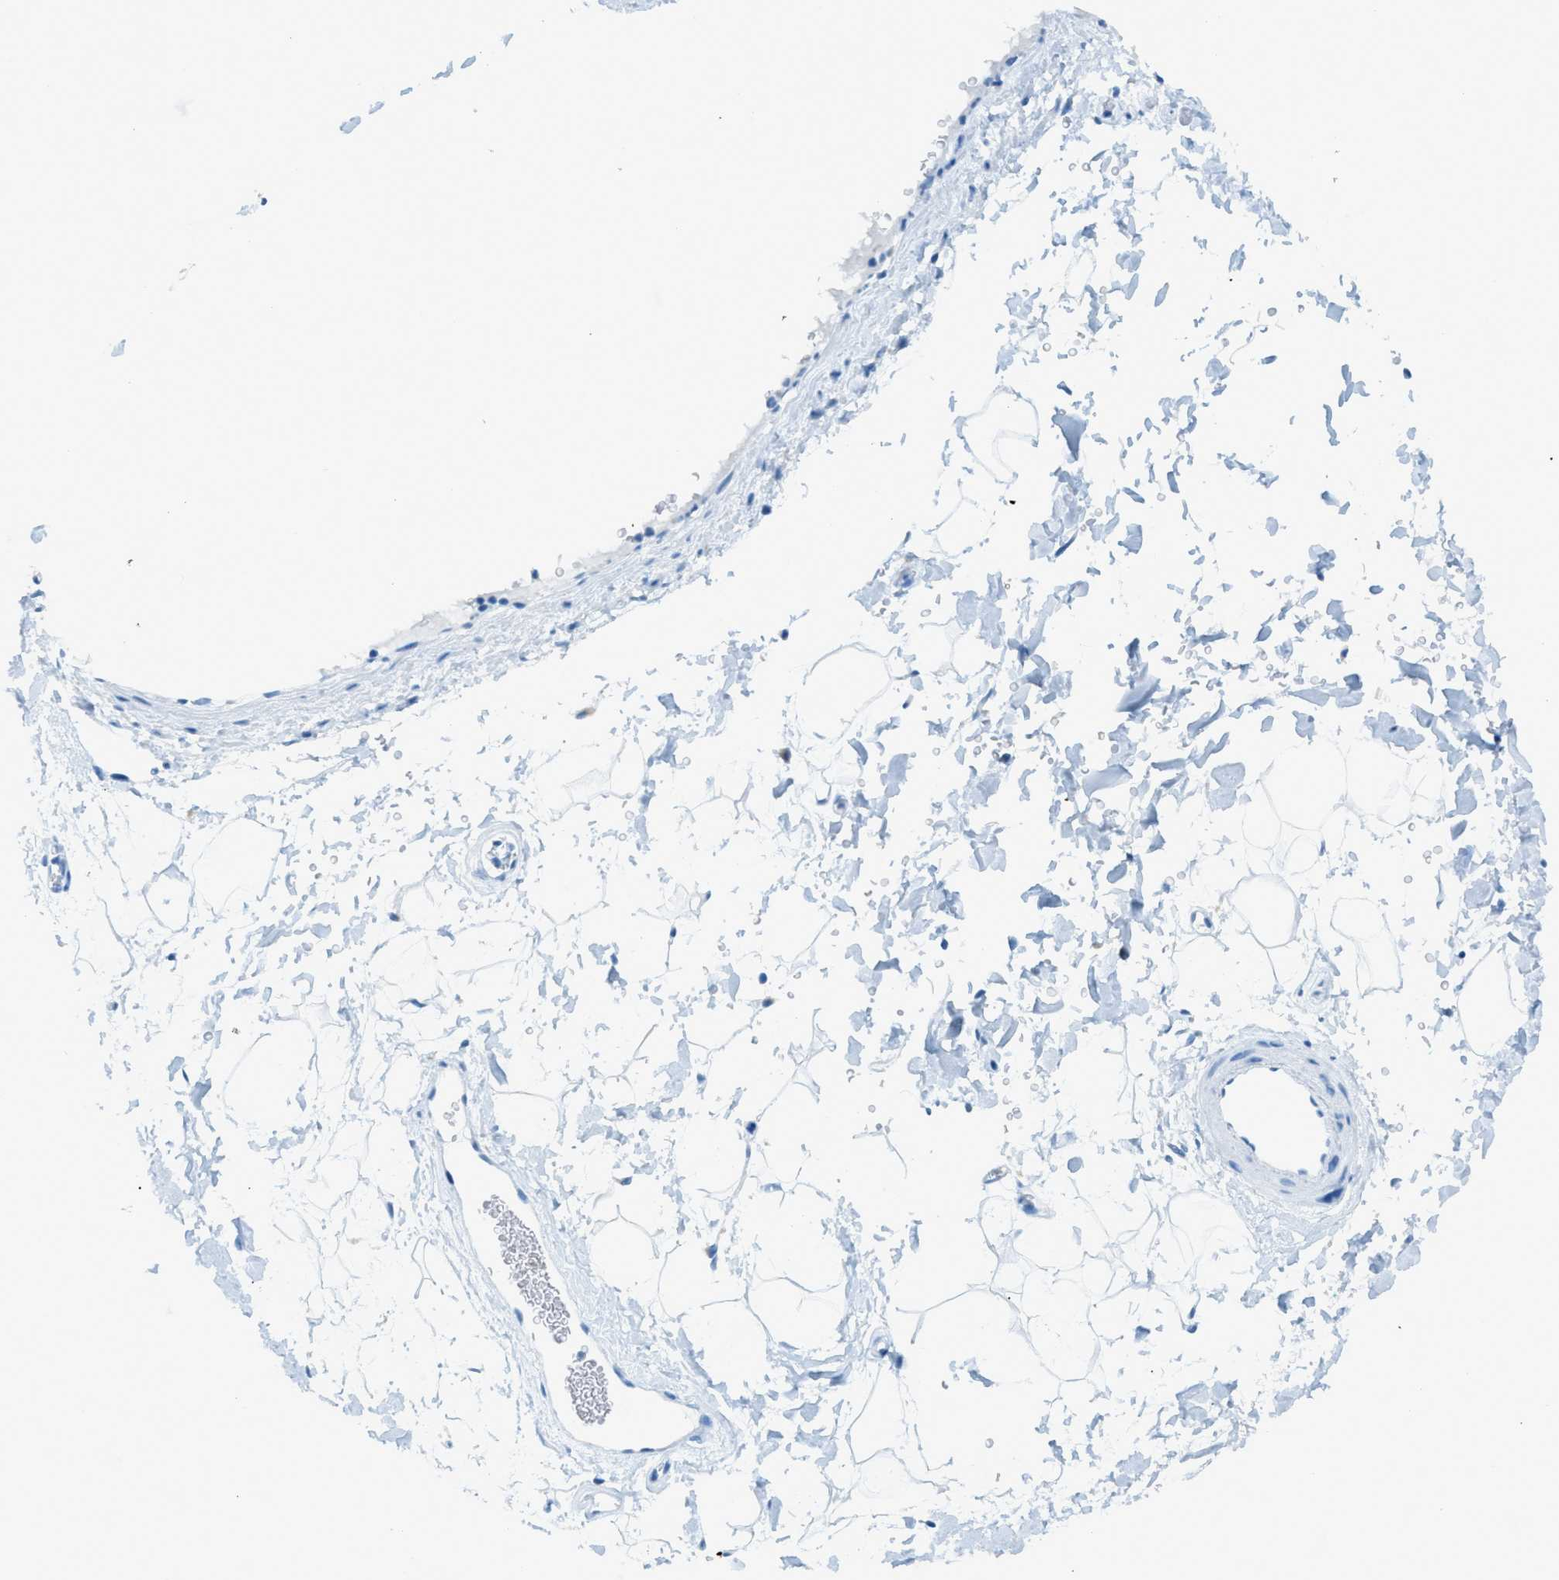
{"staining": {"intensity": "negative", "quantity": "none", "location": "none"}, "tissue": "adipose tissue", "cell_type": "Adipocytes", "image_type": "normal", "snomed": [{"axis": "morphology", "description": "Normal tissue, NOS"}, {"axis": "topography", "description": "Soft tissue"}], "caption": "IHC photomicrograph of normal adipose tissue: human adipose tissue stained with DAB displays no significant protein expression in adipocytes.", "gene": "C21orf62", "patient": {"sex": "male", "age": 72}}